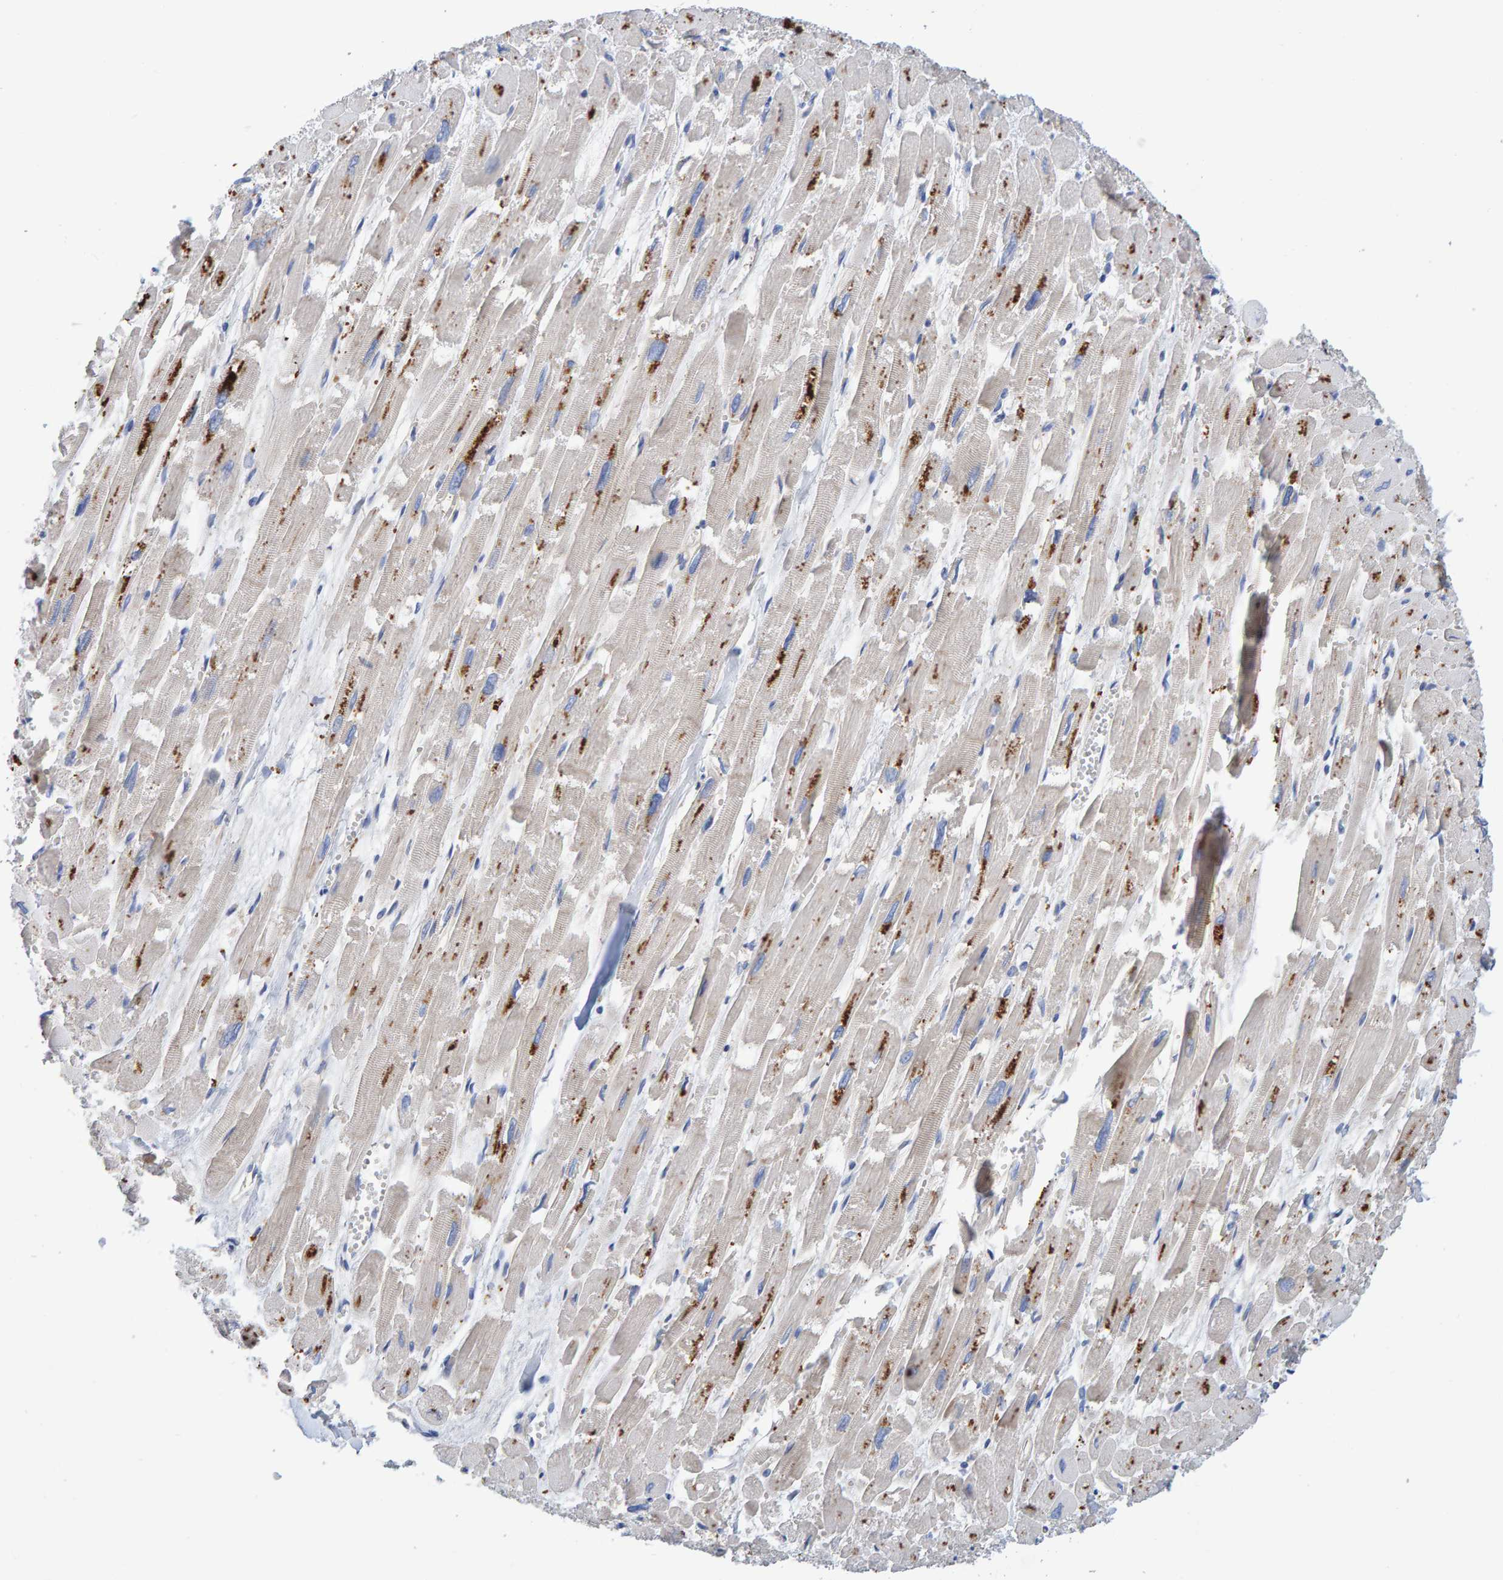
{"staining": {"intensity": "moderate", "quantity": ">75%", "location": "cytoplasmic/membranous"}, "tissue": "heart muscle", "cell_type": "Cardiomyocytes", "image_type": "normal", "snomed": [{"axis": "morphology", "description": "Normal tissue, NOS"}, {"axis": "topography", "description": "Heart"}], "caption": "Immunohistochemical staining of normal heart muscle shows medium levels of moderate cytoplasmic/membranous positivity in about >75% of cardiomyocytes.", "gene": "EFR3A", "patient": {"sex": "male", "age": 54}}